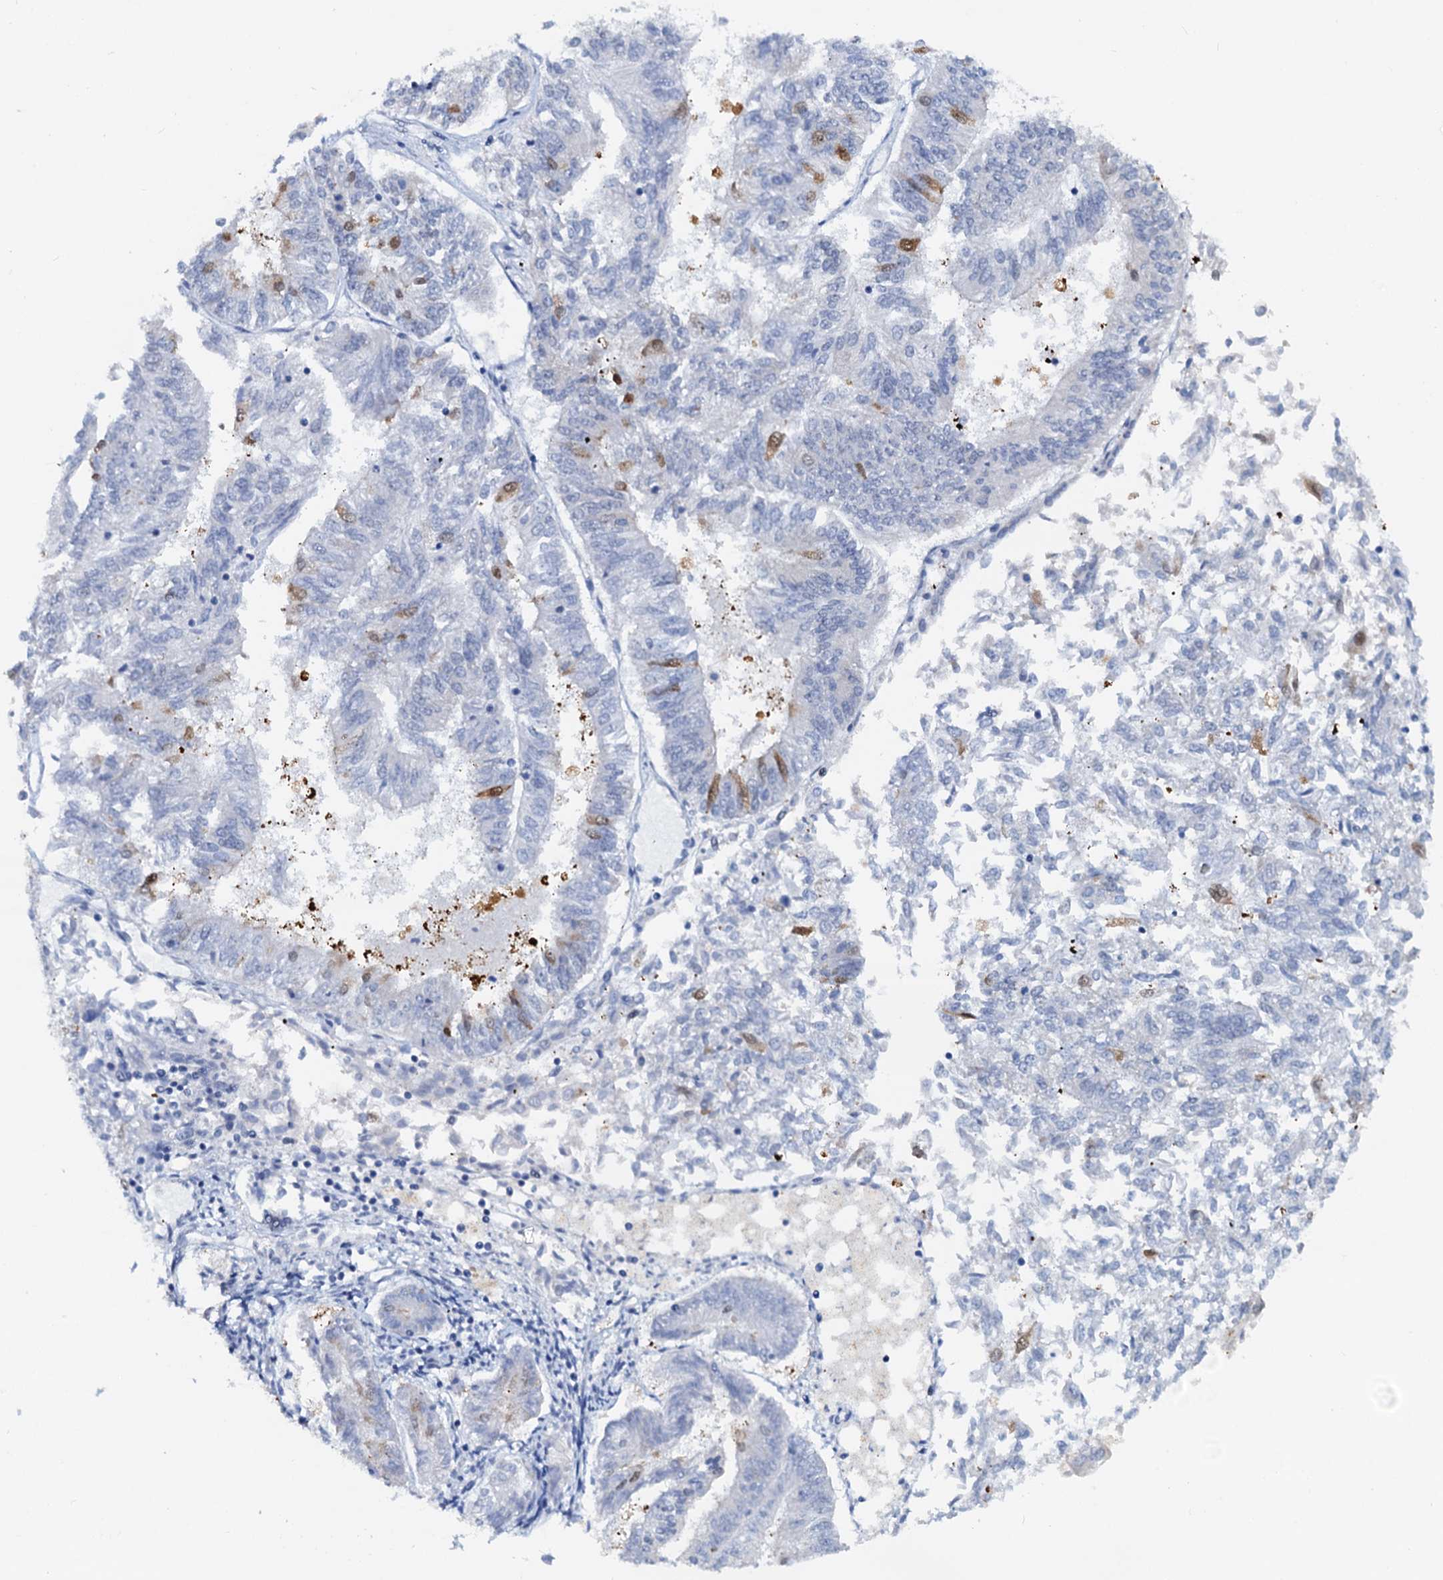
{"staining": {"intensity": "moderate", "quantity": "<25%", "location": "cytoplasmic/membranous,nuclear"}, "tissue": "endometrial cancer", "cell_type": "Tumor cells", "image_type": "cancer", "snomed": [{"axis": "morphology", "description": "Adenocarcinoma, NOS"}, {"axis": "topography", "description": "Endometrium"}], "caption": "High-power microscopy captured an IHC image of endometrial cancer (adenocarcinoma), revealing moderate cytoplasmic/membranous and nuclear staining in about <25% of tumor cells.", "gene": "PTGES3", "patient": {"sex": "female", "age": 58}}